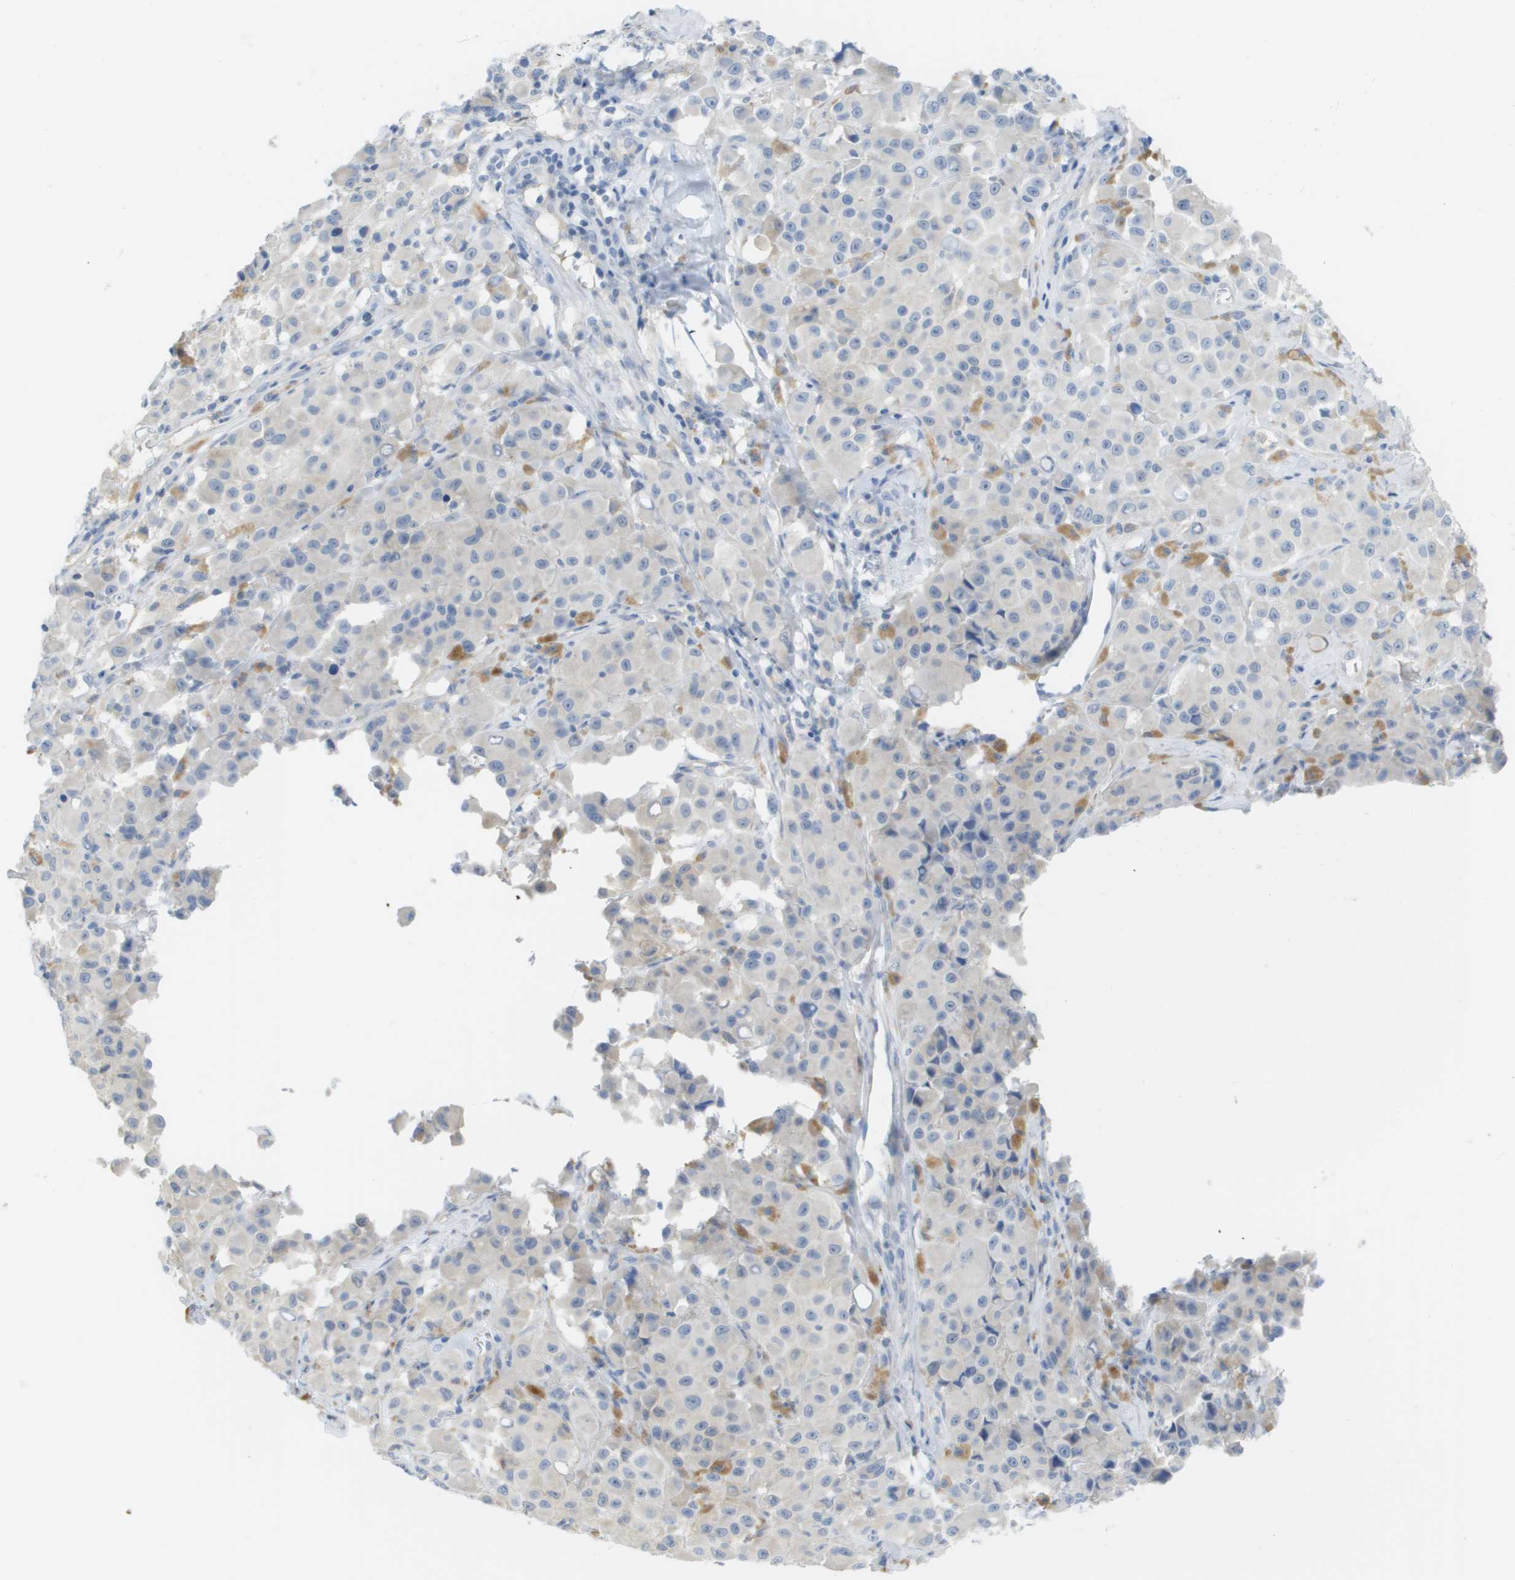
{"staining": {"intensity": "negative", "quantity": "none", "location": "none"}, "tissue": "melanoma", "cell_type": "Tumor cells", "image_type": "cancer", "snomed": [{"axis": "morphology", "description": "Malignant melanoma, NOS"}, {"axis": "topography", "description": "Skin"}], "caption": "Immunohistochemical staining of melanoma demonstrates no significant staining in tumor cells.", "gene": "MYL3", "patient": {"sex": "male", "age": 84}}